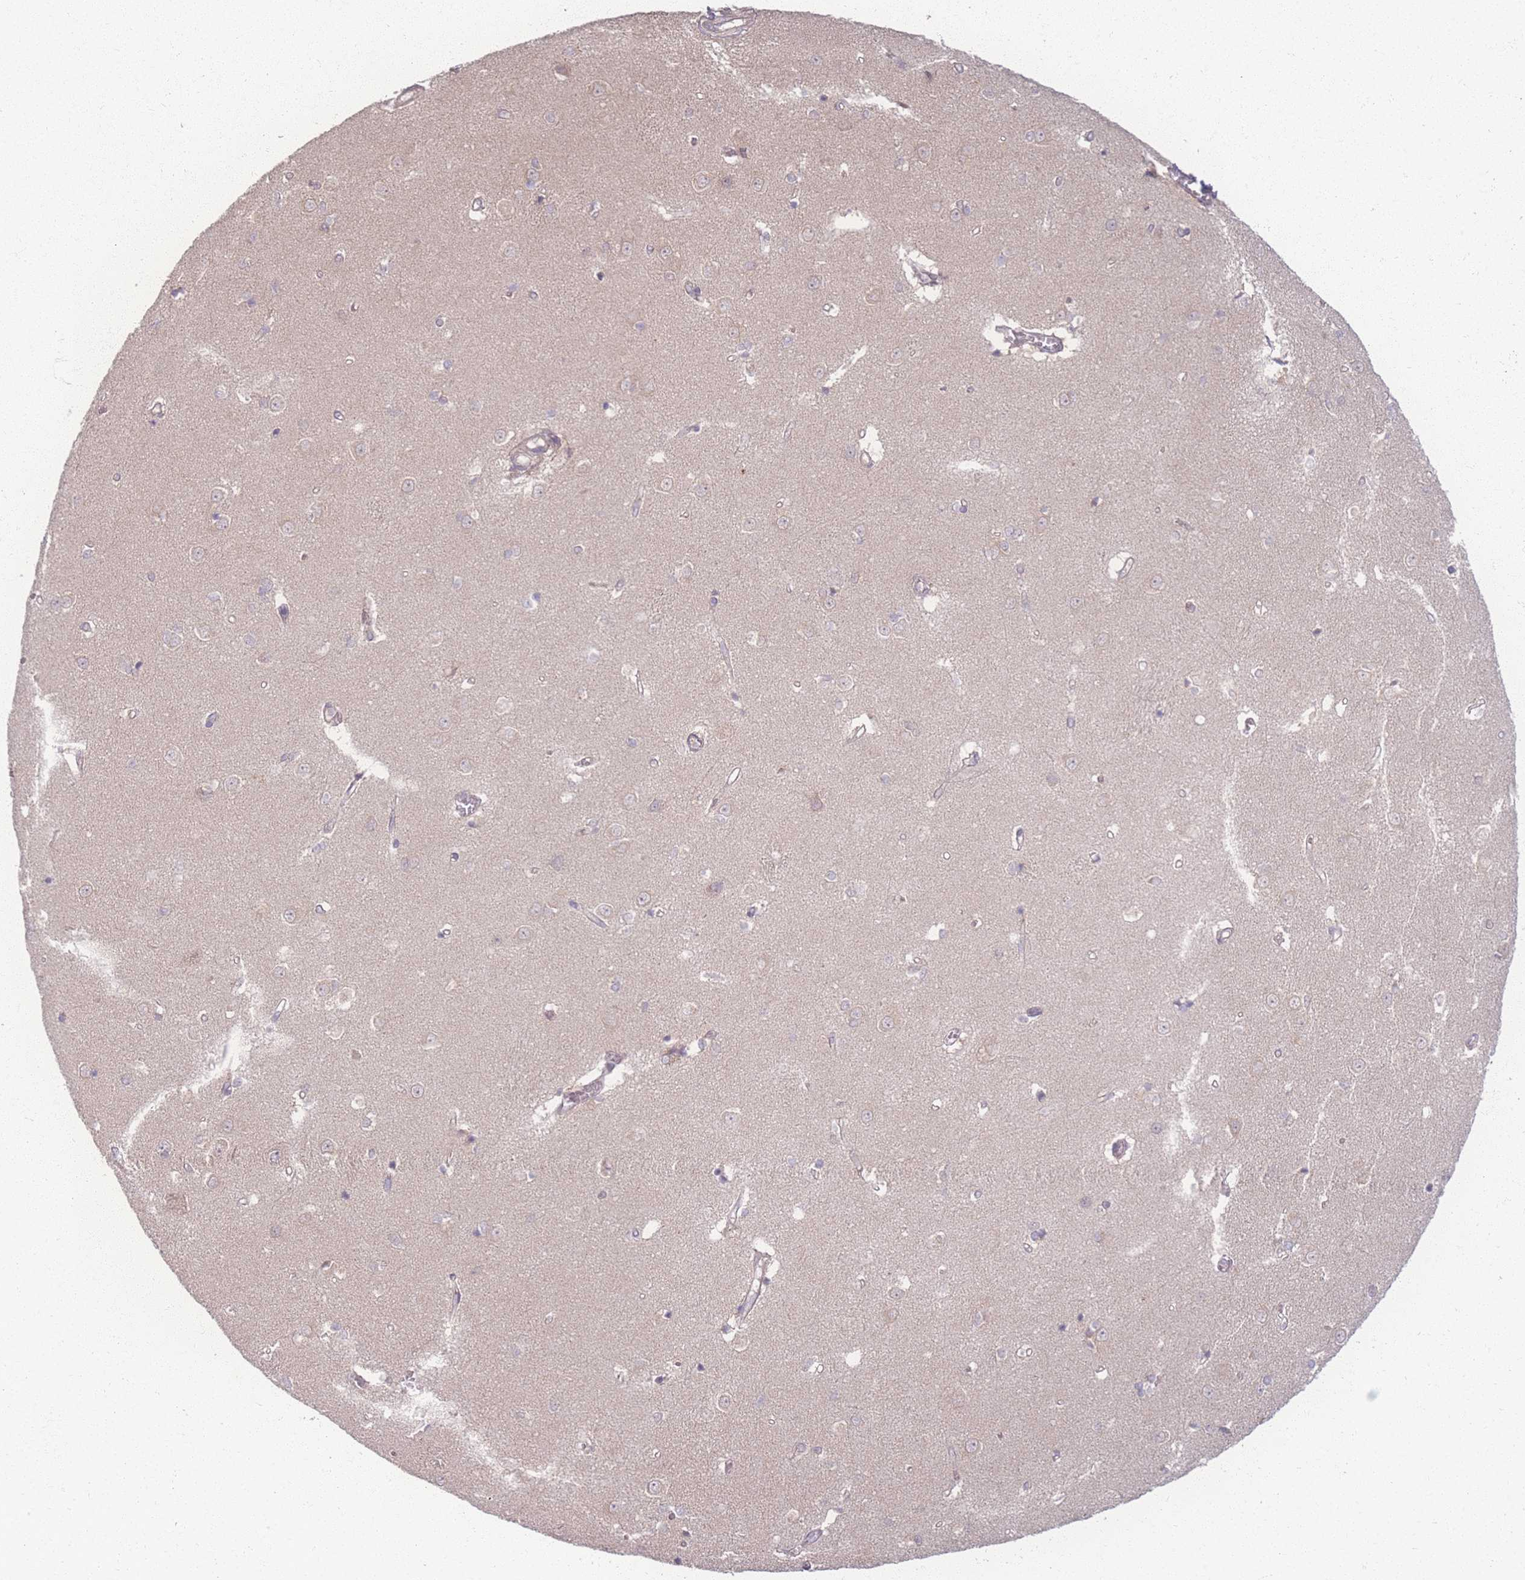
{"staining": {"intensity": "negative", "quantity": "none", "location": "none"}, "tissue": "caudate", "cell_type": "Glial cells", "image_type": "normal", "snomed": [{"axis": "morphology", "description": "Normal tissue, NOS"}, {"axis": "topography", "description": "Lateral ventricle wall"}], "caption": "The histopathology image exhibits no staining of glial cells in unremarkable caudate. The staining is performed using DAB (3,3'-diaminobenzidine) brown chromogen with nuclei counter-stained in using hematoxylin.", "gene": "INSR", "patient": {"sex": "male", "age": 37}}